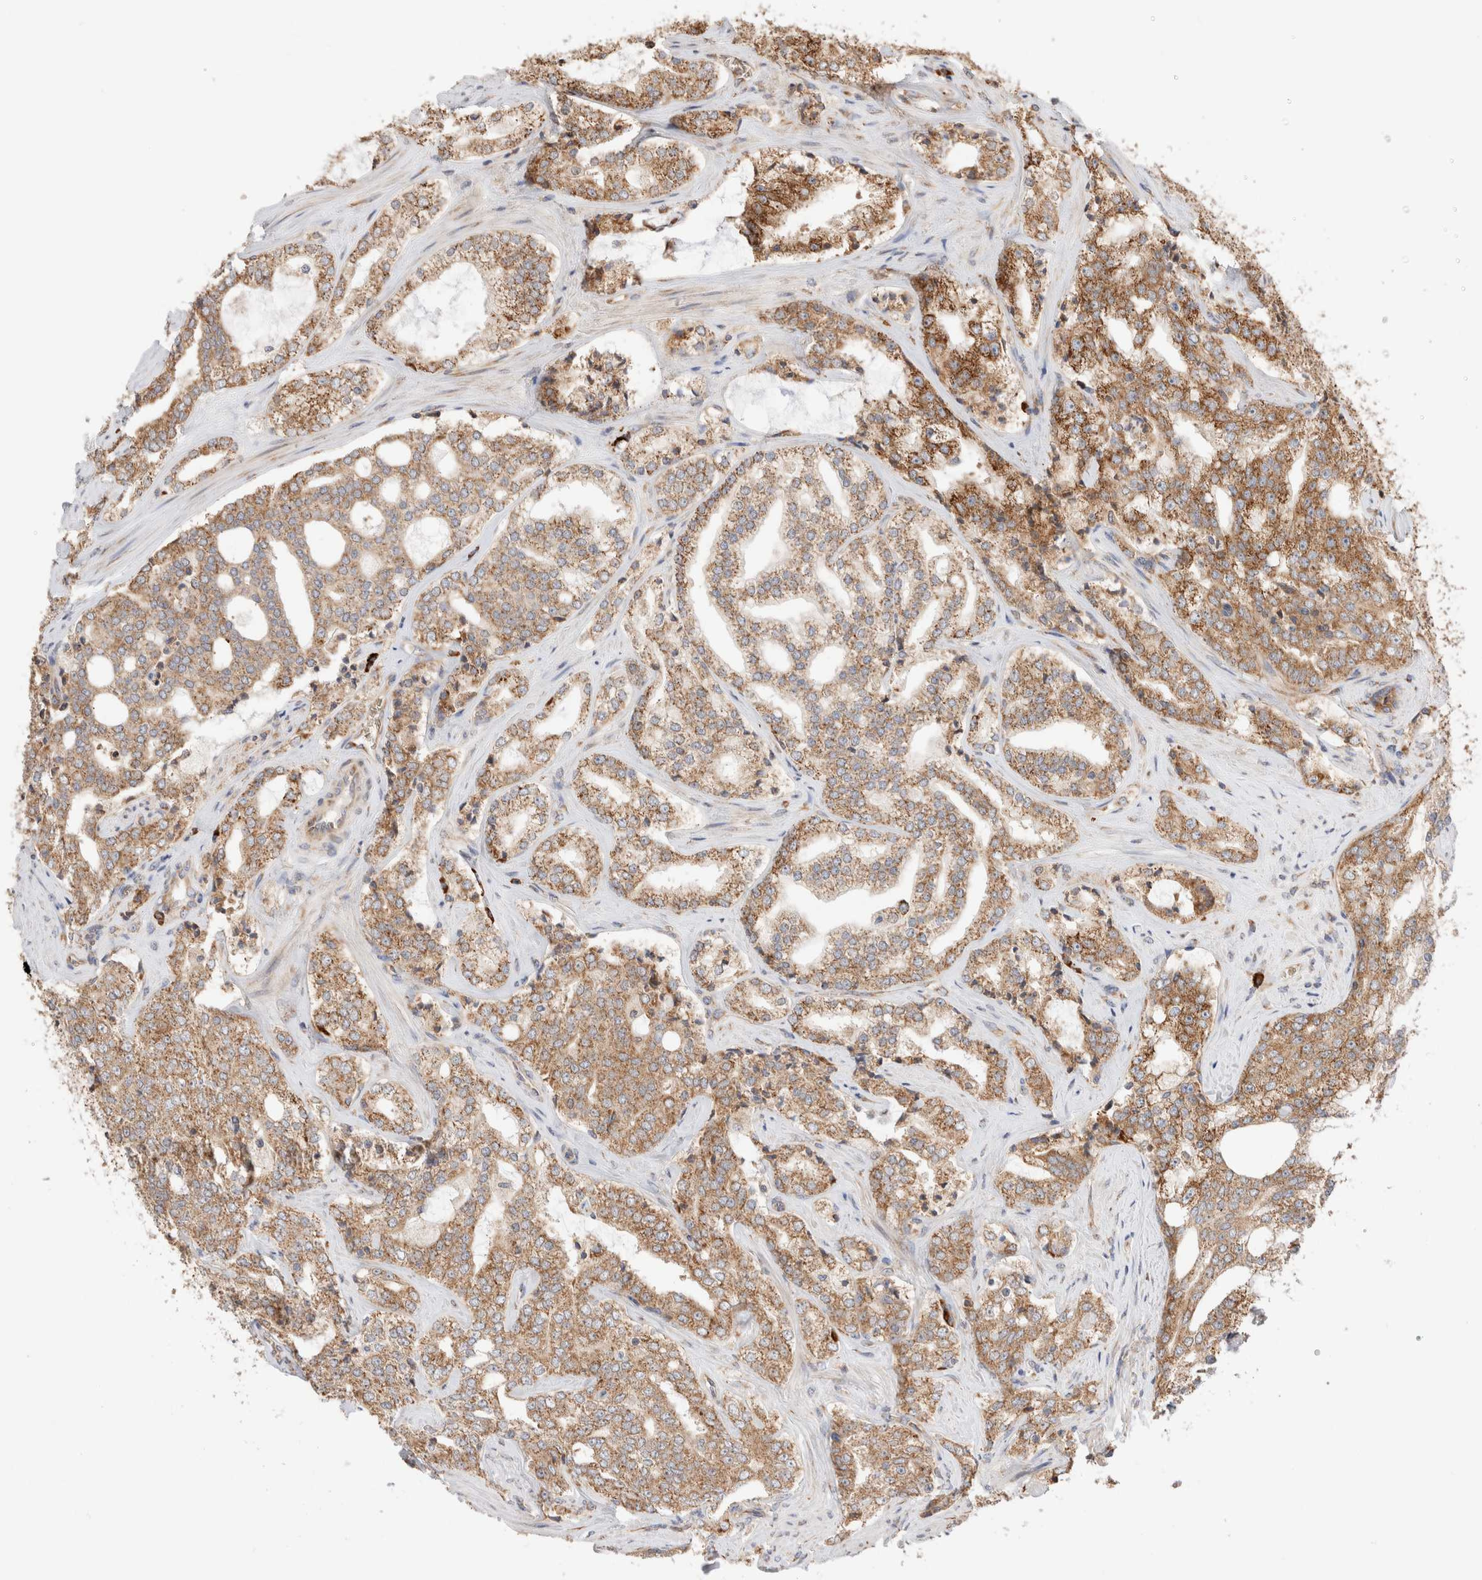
{"staining": {"intensity": "moderate", "quantity": ">75%", "location": "cytoplasmic/membranous"}, "tissue": "prostate cancer", "cell_type": "Tumor cells", "image_type": "cancer", "snomed": [{"axis": "morphology", "description": "Adenocarcinoma, High grade"}, {"axis": "topography", "description": "Prostate"}], "caption": "The immunohistochemical stain highlights moderate cytoplasmic/membranous positivity in tumor cells of prostate high-grade adenocarcinoma tissue. The protein of interest is shown in brown color, while the nuclei are stained blue.", "gene": "UTS2B", "patient": {"sex": "male", "age": 64}}